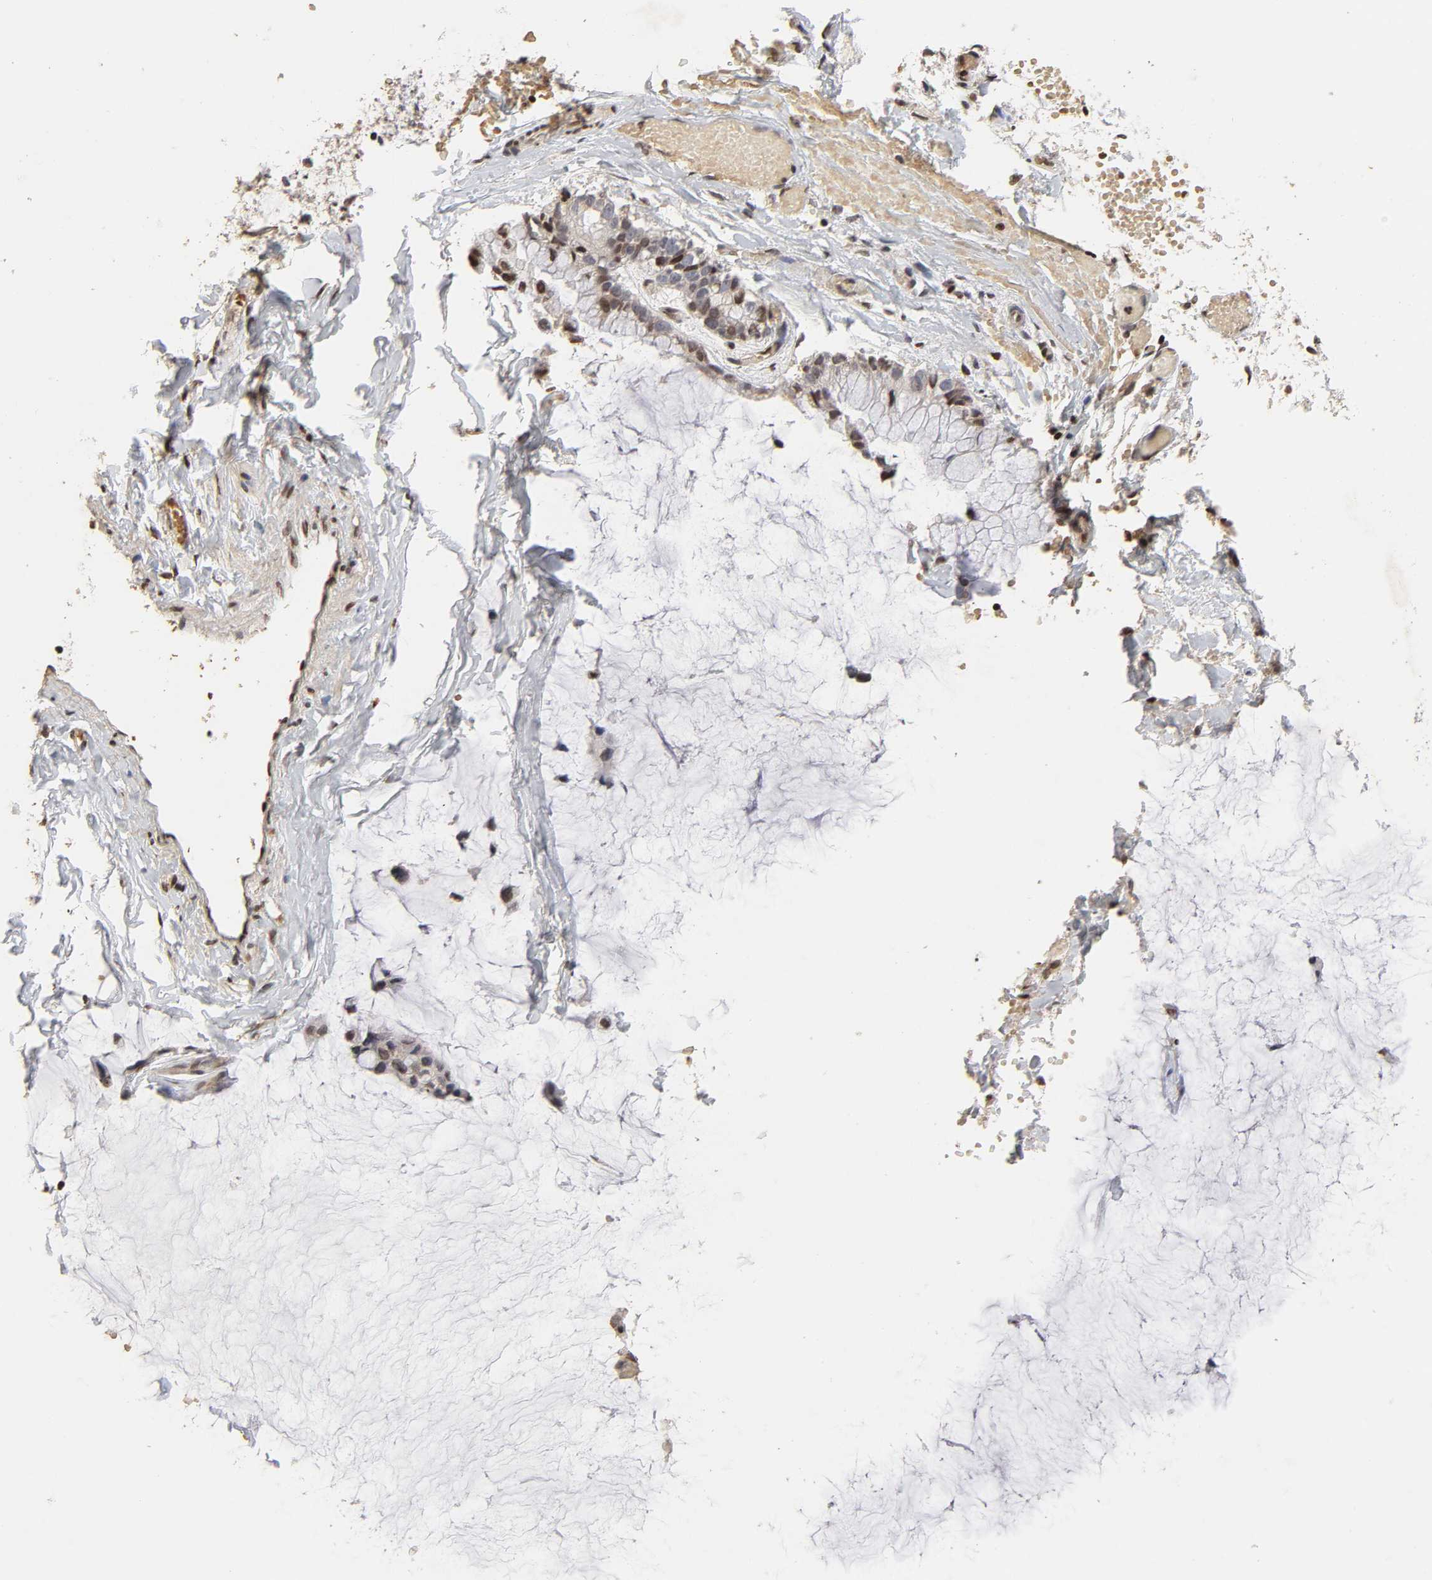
{"staining": {"intensity": "moderate", "quantity": "25%-75%", "location": "nuclear"}, "tissue": "ovarian cancer", "cell_type": "Tumor cells", "image_type": "cancer", "snomed": [{"axis": "morphology", "description": "Cystadenocarcinoma, mucinous, NOS"}, {"axis": "topography", "description": "Ovary"}], "caption": "Protein staining displays moderate nuclear expression in about 25%-75% of tumor cells in mucinous cystadenocarcinoma (ovarian).", "gene": "ZNF473", "patient": {"sex": "female", "age": 39}}